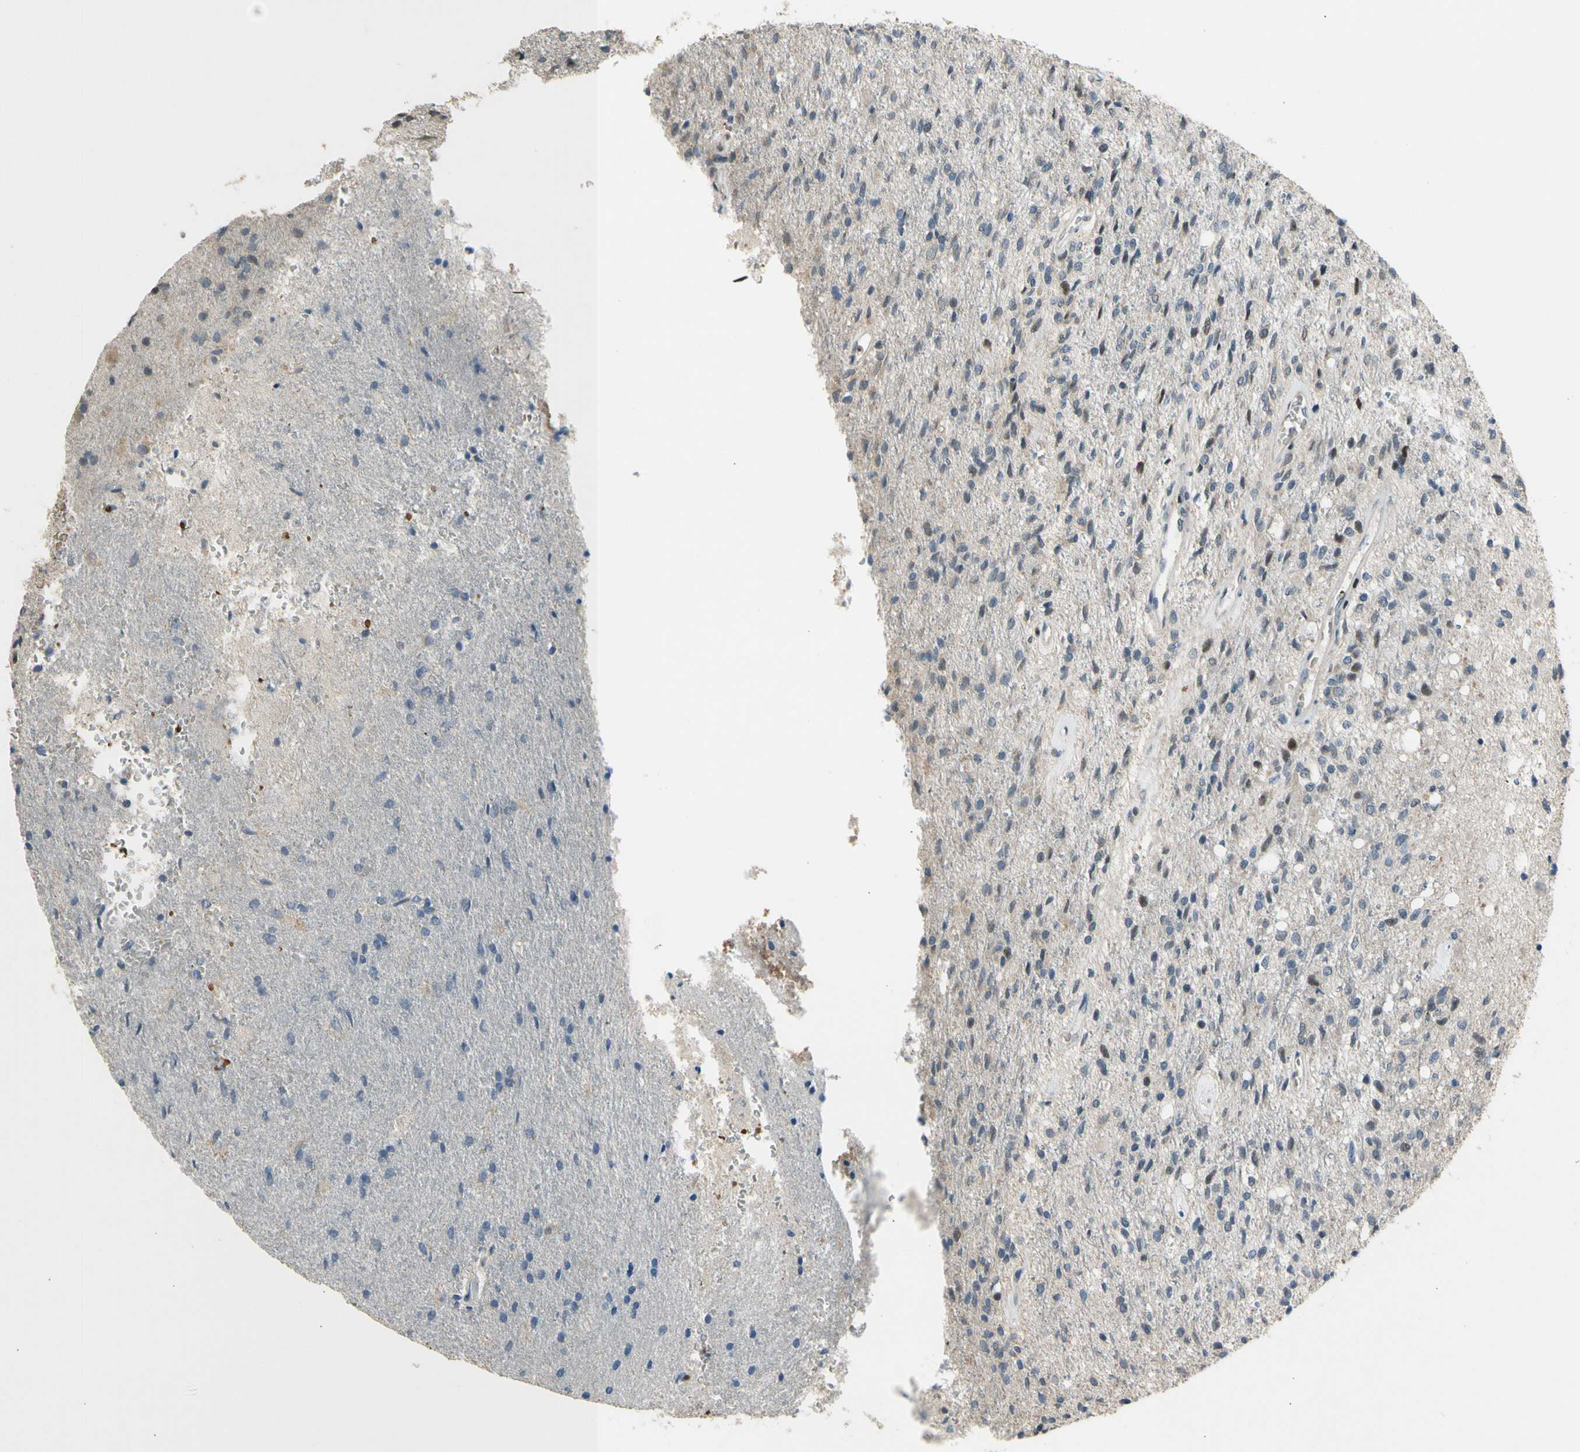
{"staining": {"intensity": "moderate", "quantity": "25%-75%", "location": "nuclear"}, "tissue": "glioma", "cell_type": "Tumor cells", "image_type": "cancer", "snomed": [{"axis": "morphology", "description": "Normal tissue, NOS"}, {"axis": "morphology", "description": "Glioma, malignant, High grade"}, {"axis": "topography", "description": "Cerebral cortex"}], "caption": "This is a histology image of immunohistochemistry (IHC) staining of malignant glioma (high-grade), which shows moderate staining in the nuclear of tumor cells.", "gene": "ZNF184", "patient": {"sex": "male", "age": 77}}